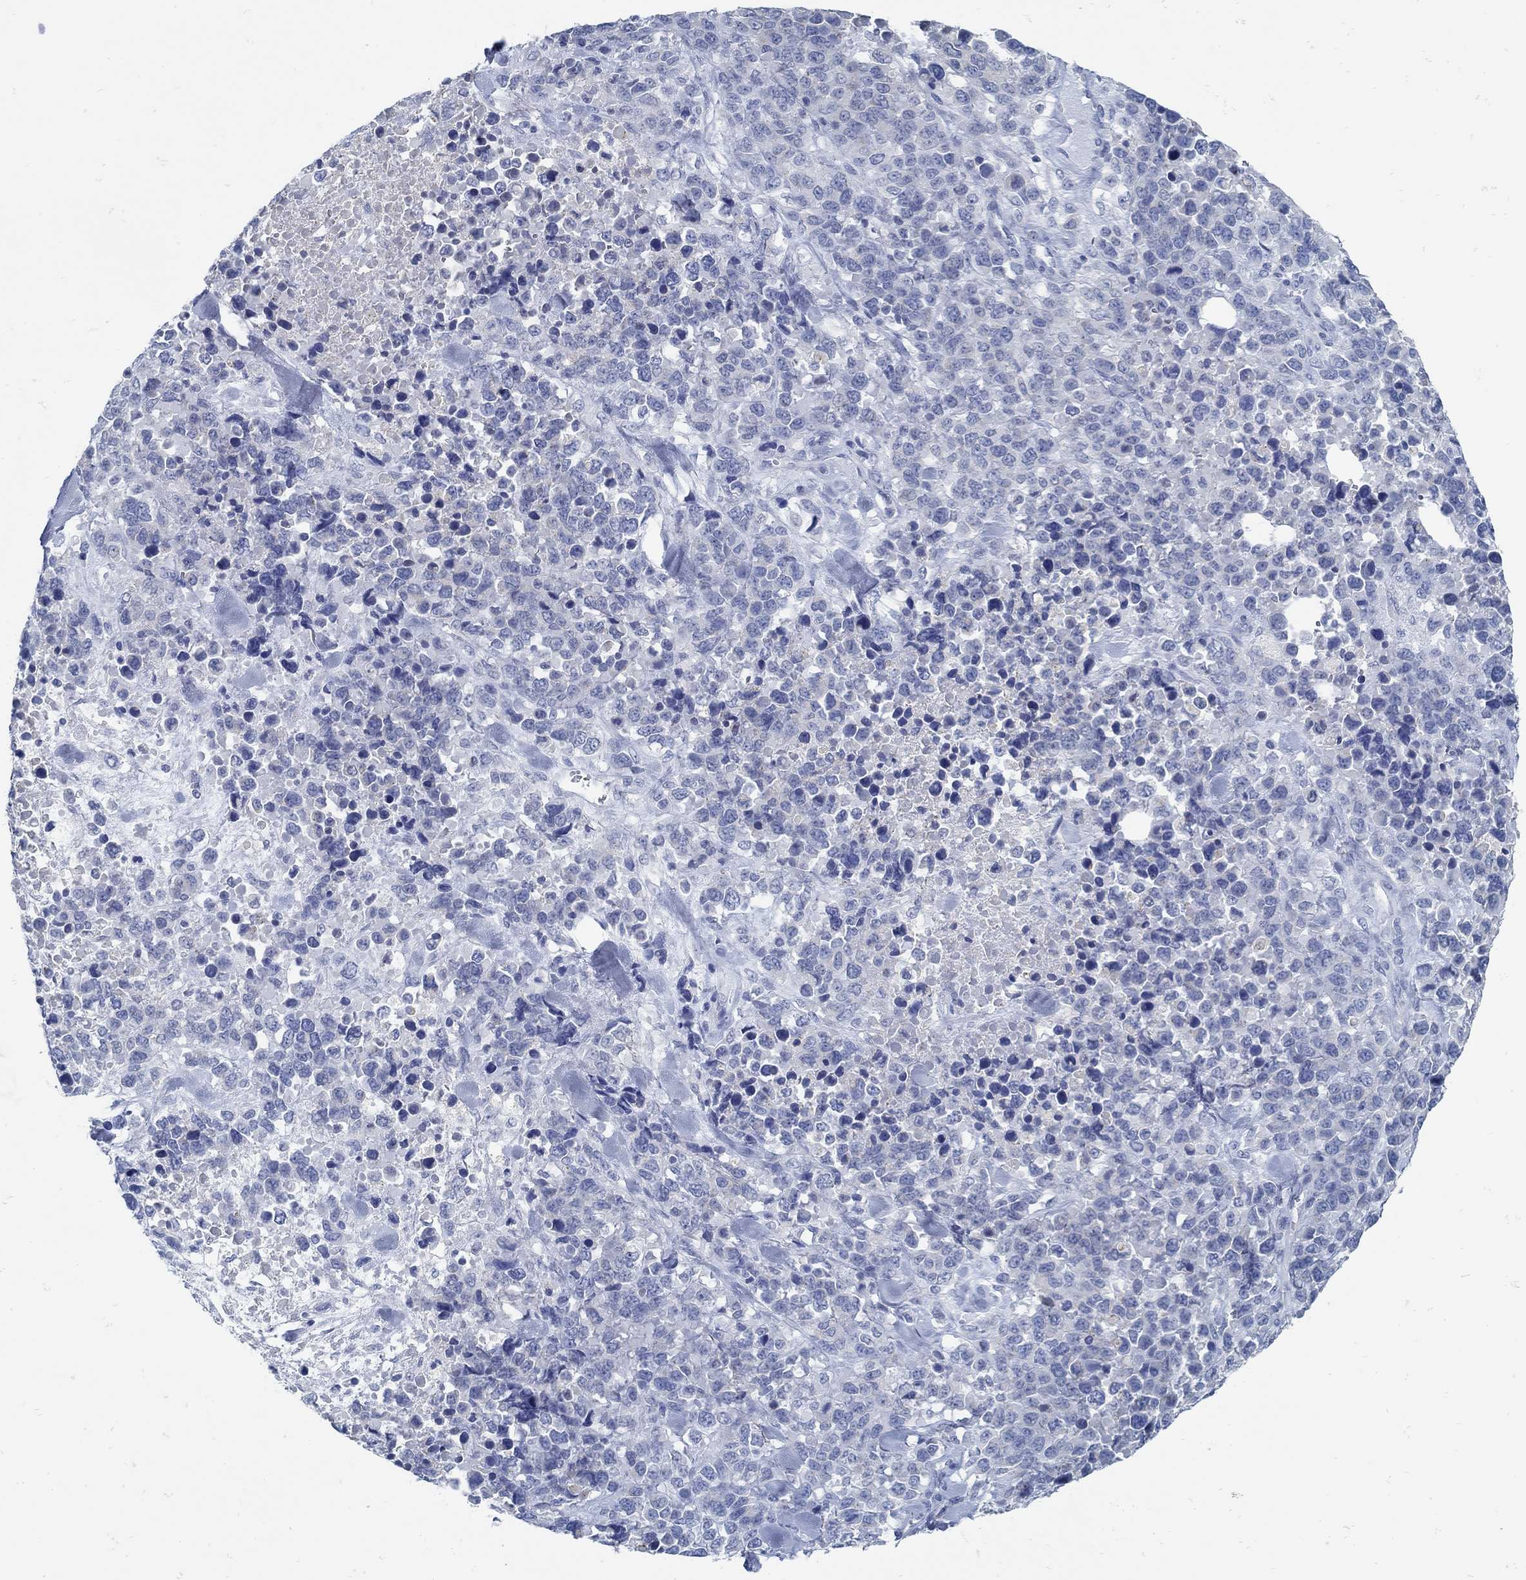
{"staining": {"intensity": "negative", "quantity": "none", "location": "none"}, "tissue": "melanoma", "cell_type": "Tumor cells", "image_type": "cancer", "snomed": [{"axis": "morphology", "description": "Malignant melanoma, Metastatic site"}, {"axis": "topography", "description": "Skin"}], "caption": "Photomicrograph shows no protein positivity in tumor cells of malignant melanoma (metastatic site) tissue.", "gene": "ZFAND4", "patient": {"sex": "male", "age": 84}}